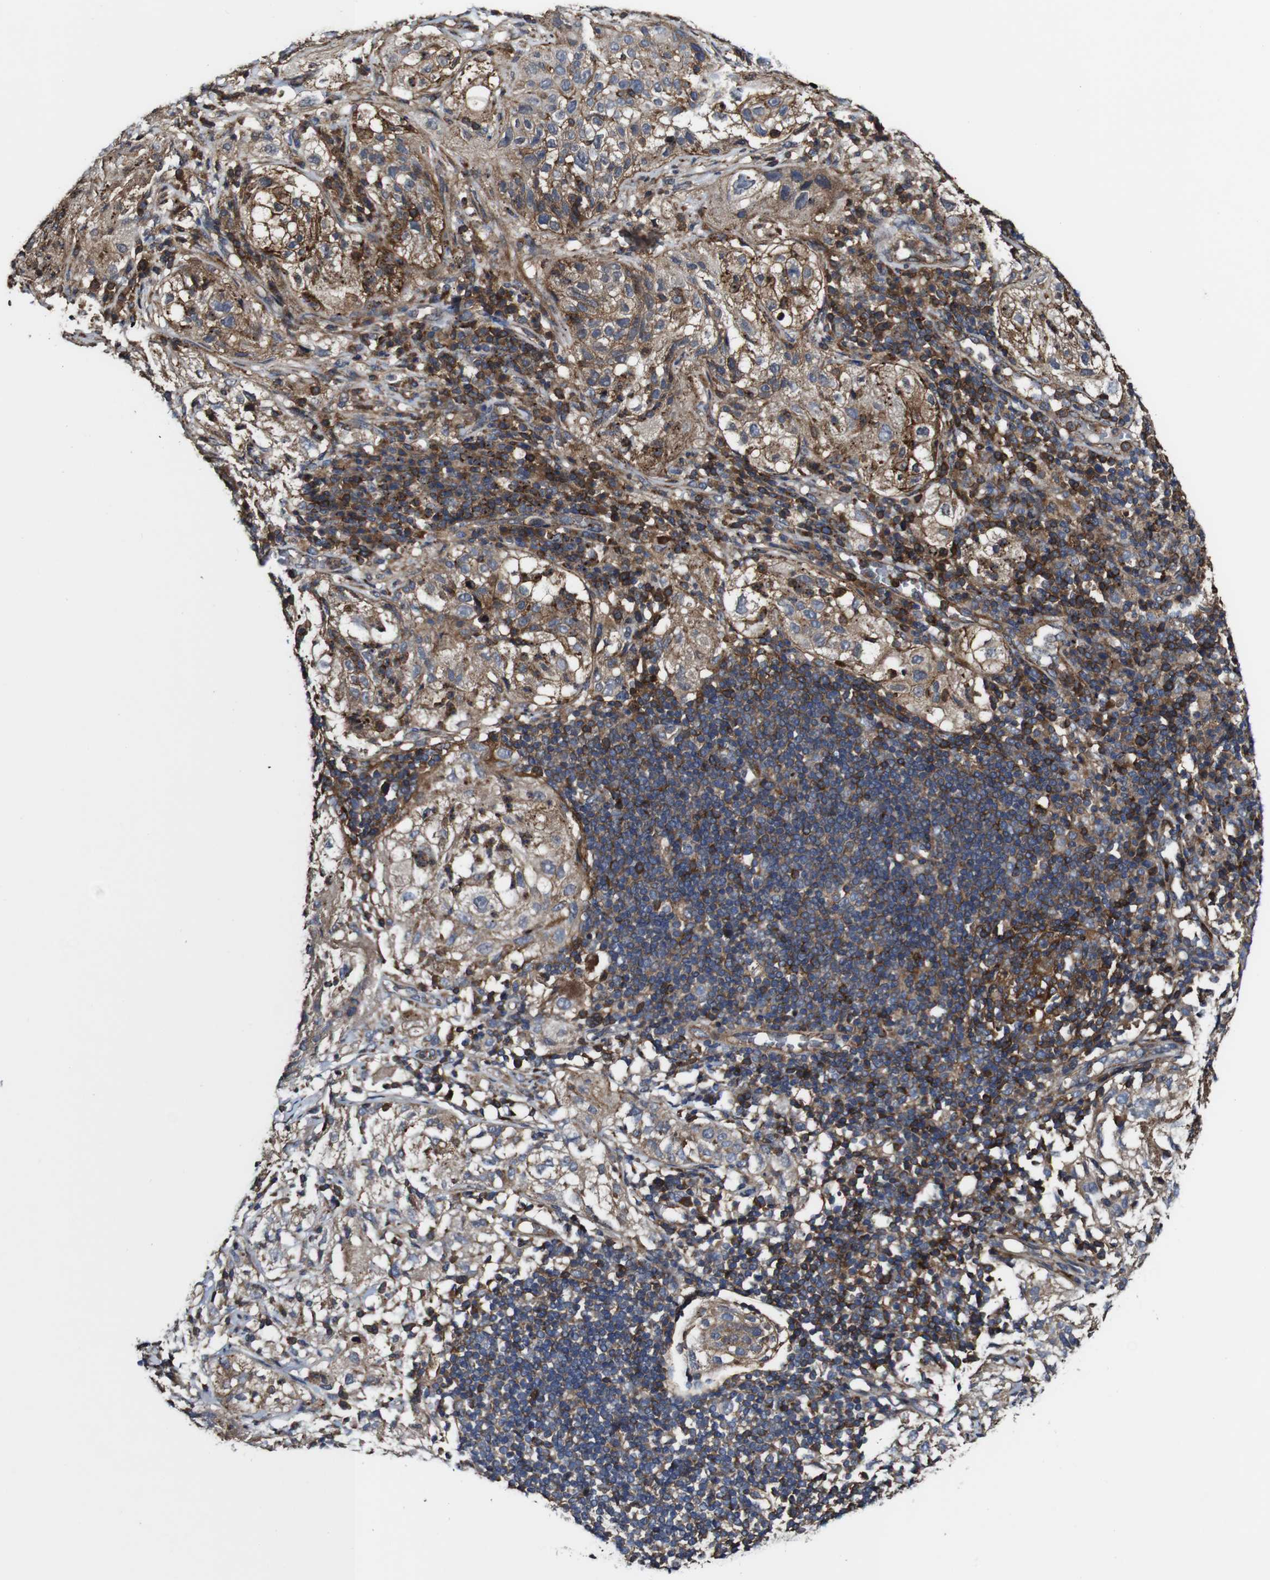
{"staining": {"intensity": "moderate", "quantity": ">75%", "location": "cytoplasmic/membranous"}, "tissue": "lung cancer", "cell_type": "Tumor cells", "image_type": "cancer", "snomed": [{"axis": "morphology", "description": "Inflammation, NOS"}, {"axis": "morphology", "description": "Squamous cell carcinoma, NOS"}, {"axis": "topography", "description": "Lymph node"}, {"axis": "topography", "description": "Soft tissue"}, {"axis": "topography", "description": "Lung"}], "caption": "The photomicrograph exhibits a brown stain indicating the presence of a protein in the cytoplasmic/membranous of tumor cells in lung squamous cell carcinoma. (DAB (3,3'-diaminobenzidine) IHC, brown staining for protein, blue staining for nuclei).", "gene": "TNIK", "patient": {"sex": "male", "age": 66}}